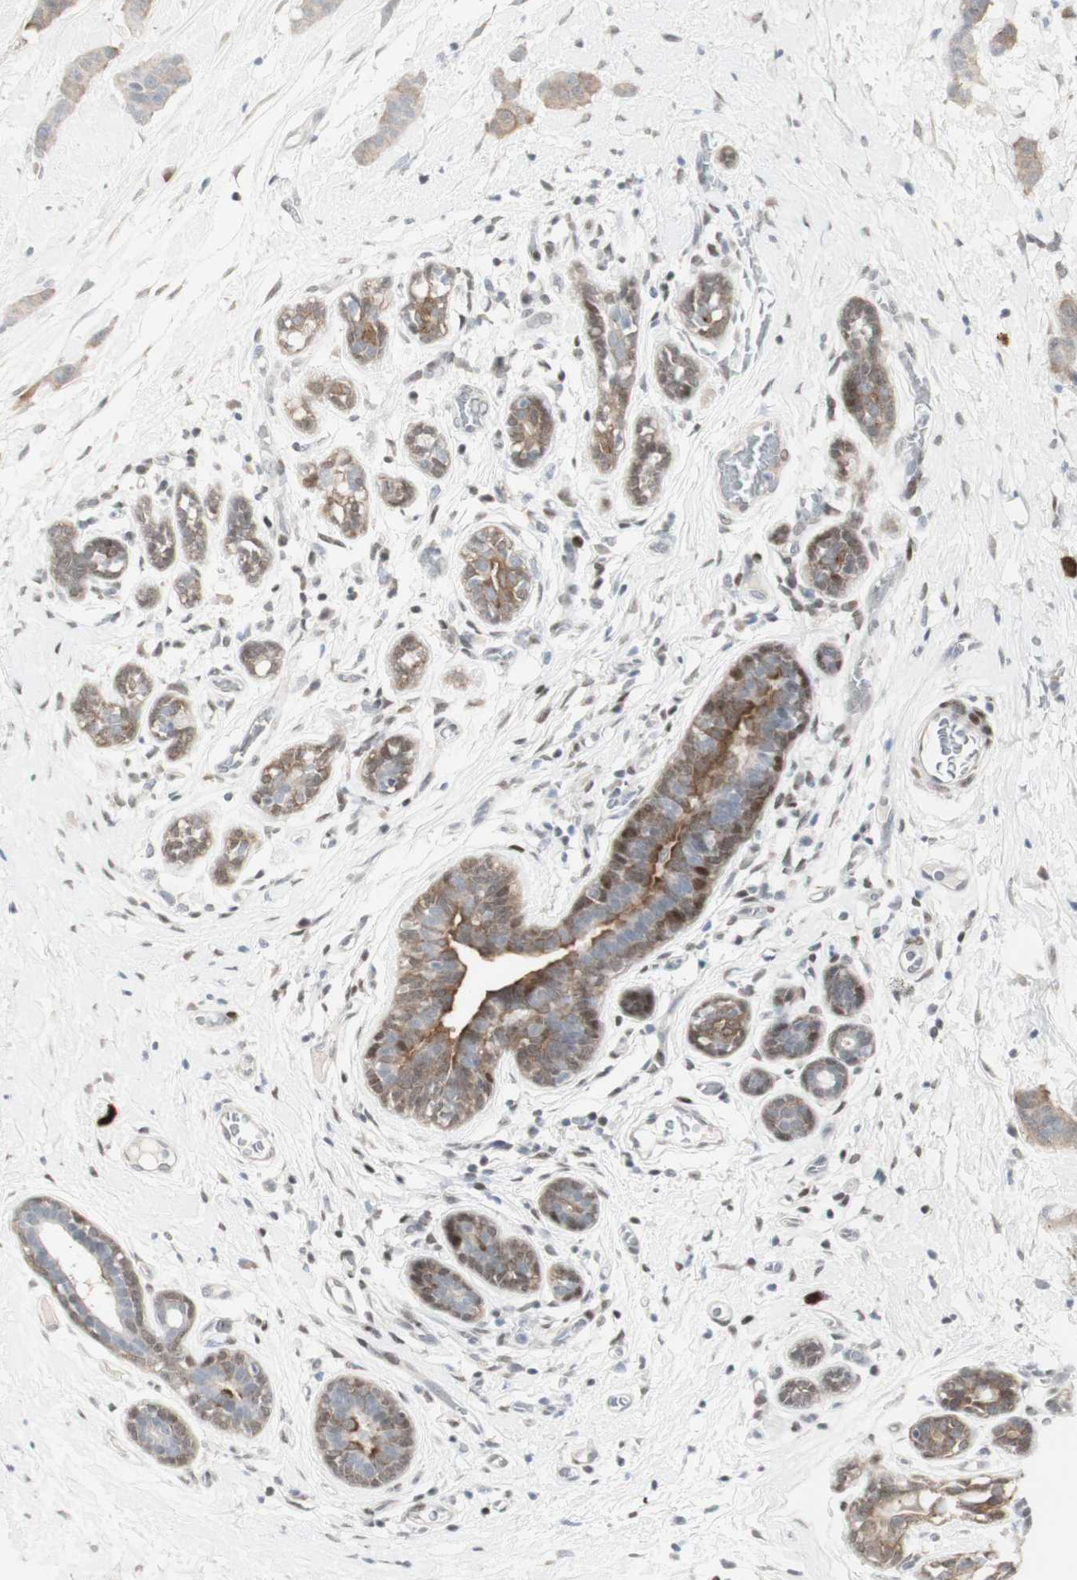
{"staining": {"intensity": "weak", "quantity": ">75%", "location": "cytoplasmic/membranous"}, "tissue": "breast cancer", "cell_type": "Tumor cells", "image_type": "cancer", "snomed": [{"axis": "morphology", "description": "Normal tissue, NOS"}, {"axis": "morphology", "description": "Duct carcinoma"}, {"axis": "topography", "description": "Breast"}], "caption": "Immunohistochemical staining of human infiltrating ductal carcinoma (breast) shows low levels of weak cytoplasmic/membranous expression in approximately >75% of tumor cells.", "gene": "C1orf116", "patient": {"sex": "female", "age": 40}}